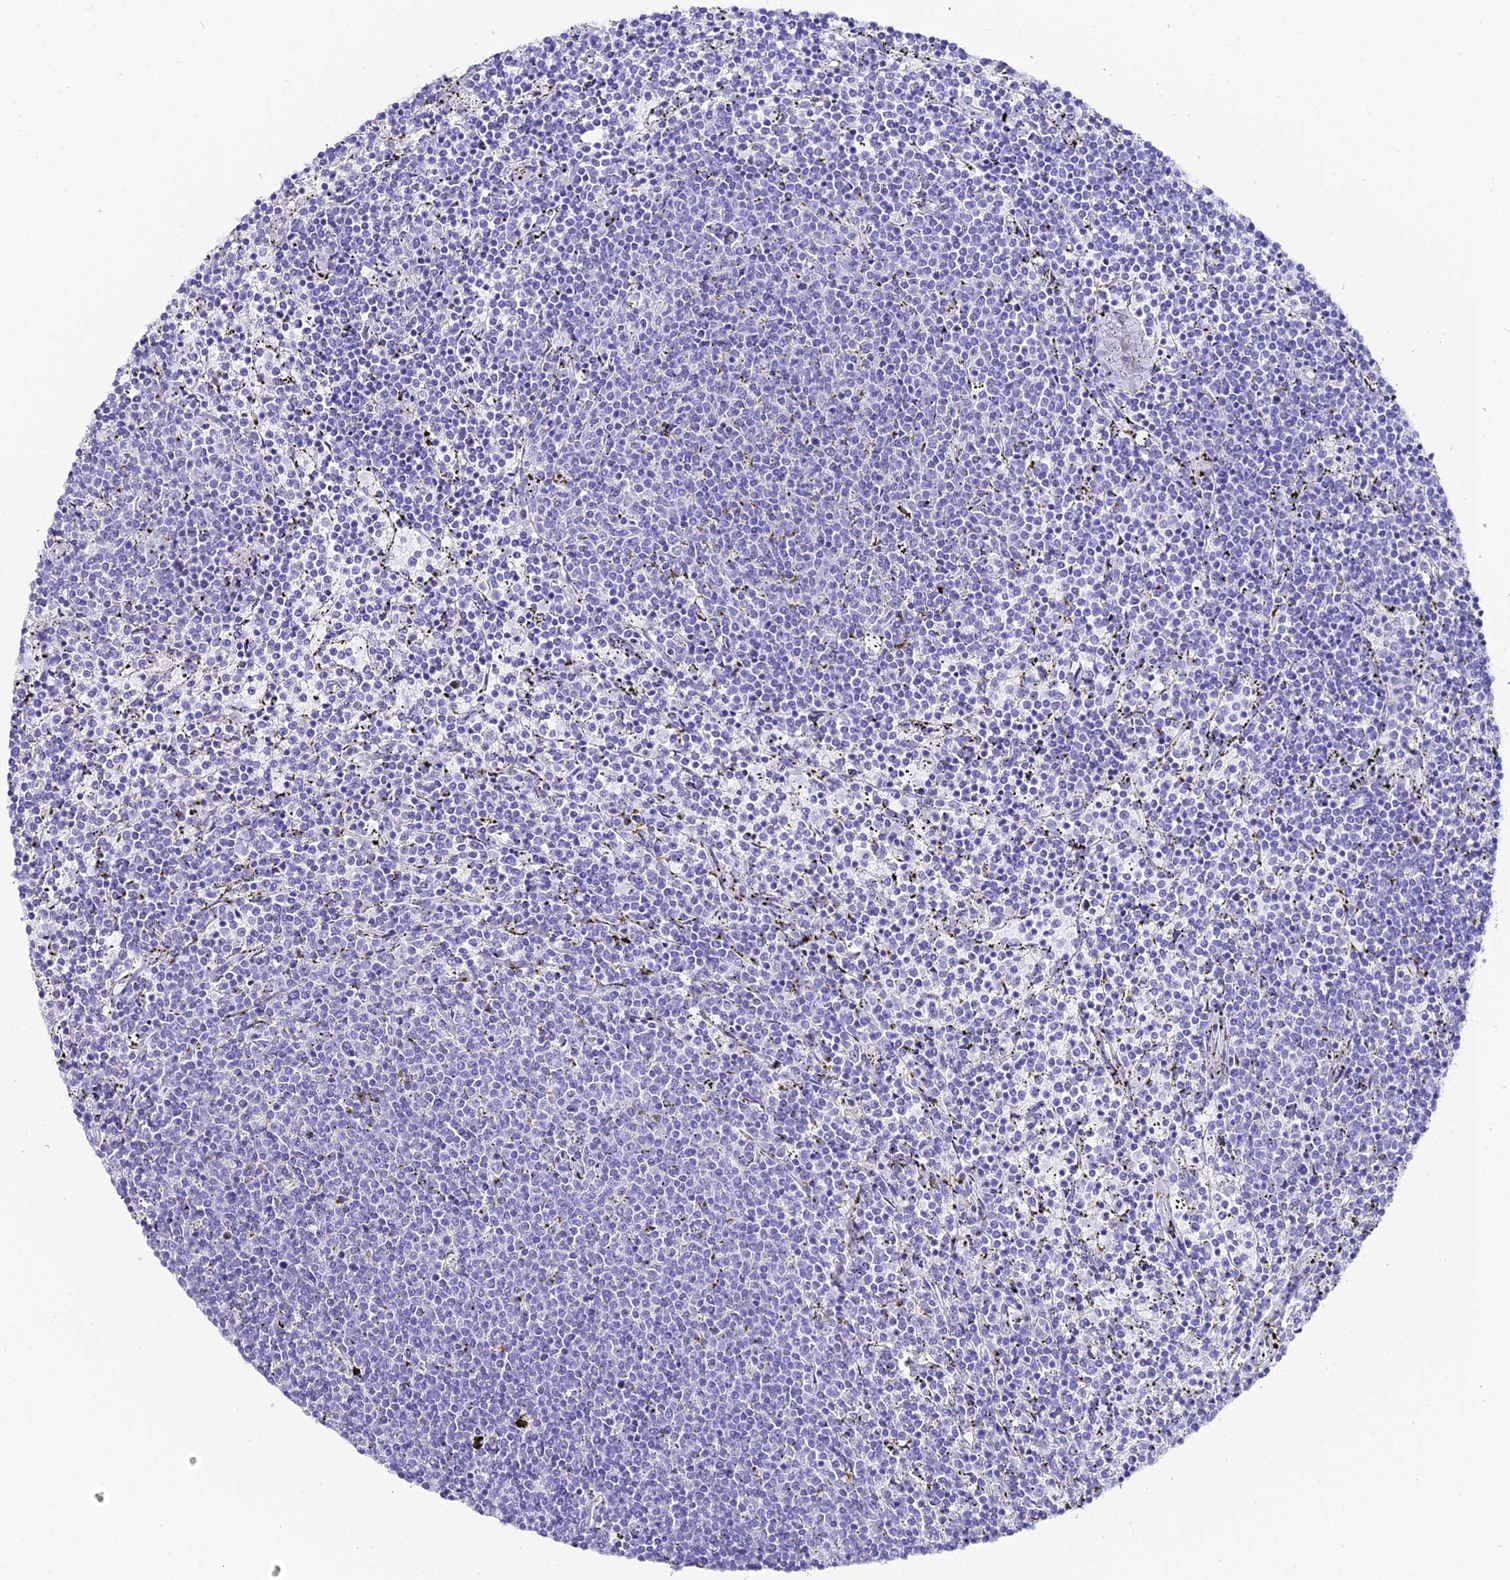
{"staining": {"intensity": "negative", "quantity": "none", "location": "none"}, "tissue": "lymphoma", "cell_type": "Tumor cells", "image_type": "cancer", "snomed": [{"axis": "morphology", "description": "Malignant lymphoma, non-Hodgkin's type, Low grade"}, {"axis": "topography", "description": "Spleen"}], "caption": "An immunohistochemistry photomicrograph of malignant lymphoma, non-Hodgkin's type (low-grade) is shown. There is no staining in tumor cells of malignant lymphoma, non-Hodgkin's type (low-grade). (Brightfield microscopy of DAB (3,3'-diaminobenzidine) immunohistochemistry (IHC) at high magnification).", "gene": "OR4D5", "patient": {"sex": "female", "age": 50}}